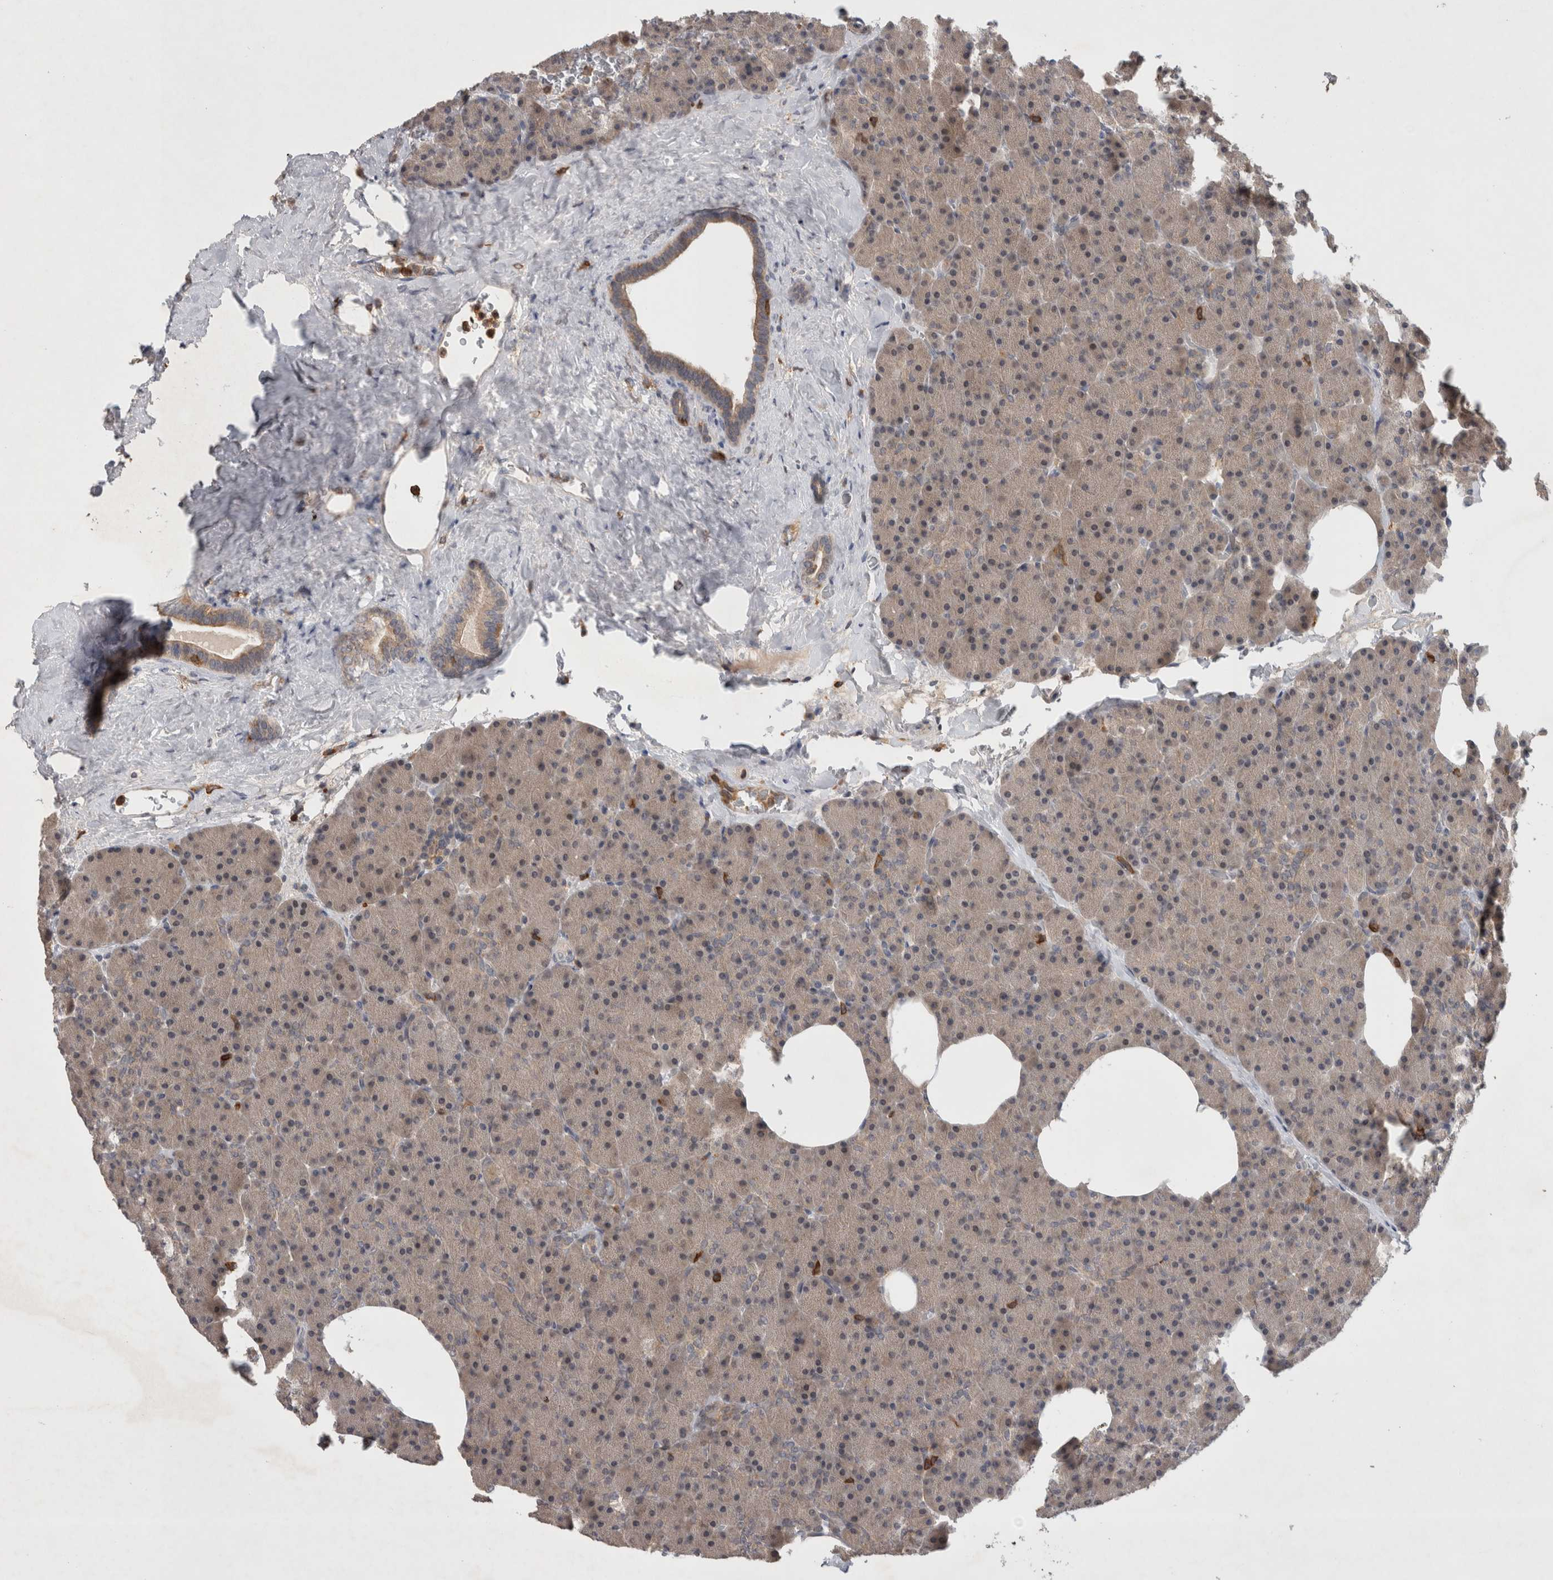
{"staining": {"intensity": "weak", "quantity": "25%-75%", "location": "cytoplasmic/membranous"}, "tissue": "pancreas", "cell_type": "Exocrine glandular cells", "image_type": "normal", "snomed": [{"axis": "morphology", "description": "Normal tissue, NOS"}, {"axis": "morphology", "description": "Carcinoid, malignant, NOS"}, {"axis": "topography", "description": "Pancreas"}], "caption": "Immunohistochemistry of normal human pancreas demonstrates low levels of weak cytoplasmic/membranous staining in about 25%-75% of exocrine glandular cells. Ihc stains the protein of interest in brown and the nuclei are stained blue.", "gene": "GFRA2", "patient": {"sex": "female", "age": 35}}